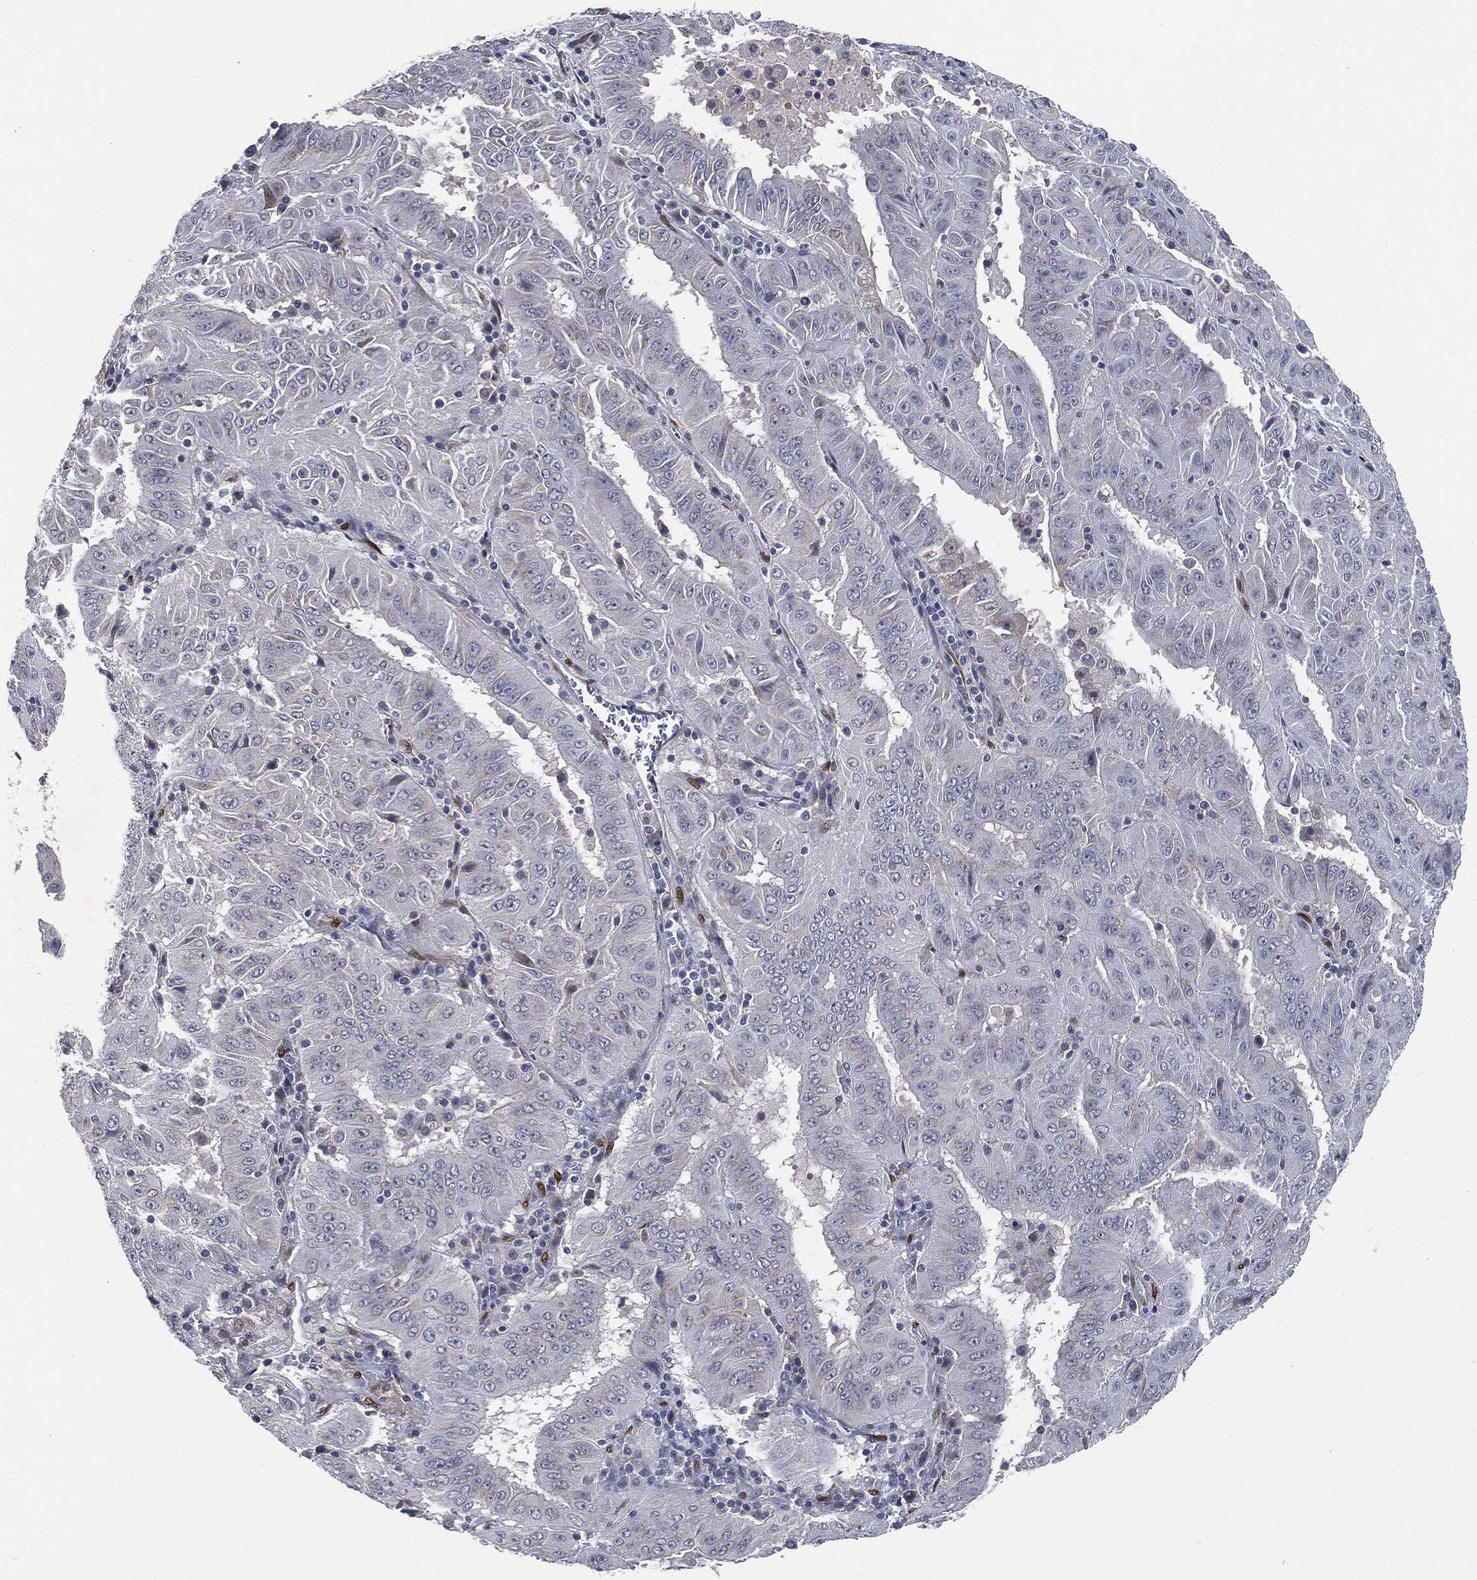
{"staining": {"intensity": "weak", "quantity": "<25%", "location": "cytoplasmic/membranous"}, "tissue": "pancreatic cancer", "cell_type": "Tumor cells", "image_type": "cancer", "snomed": [{"axis": "morphology", "description": "Adenocarcinoma, NOS"}, {"axis": "topography", "description": "Pancreas"}], "caption": "Pancreatic adenocarcinoma was stained to show a protein in brown. There is no significant positivity in tumor cells.", "gene": "CASD1", "patient": {"sex": "male", "age": 63}}